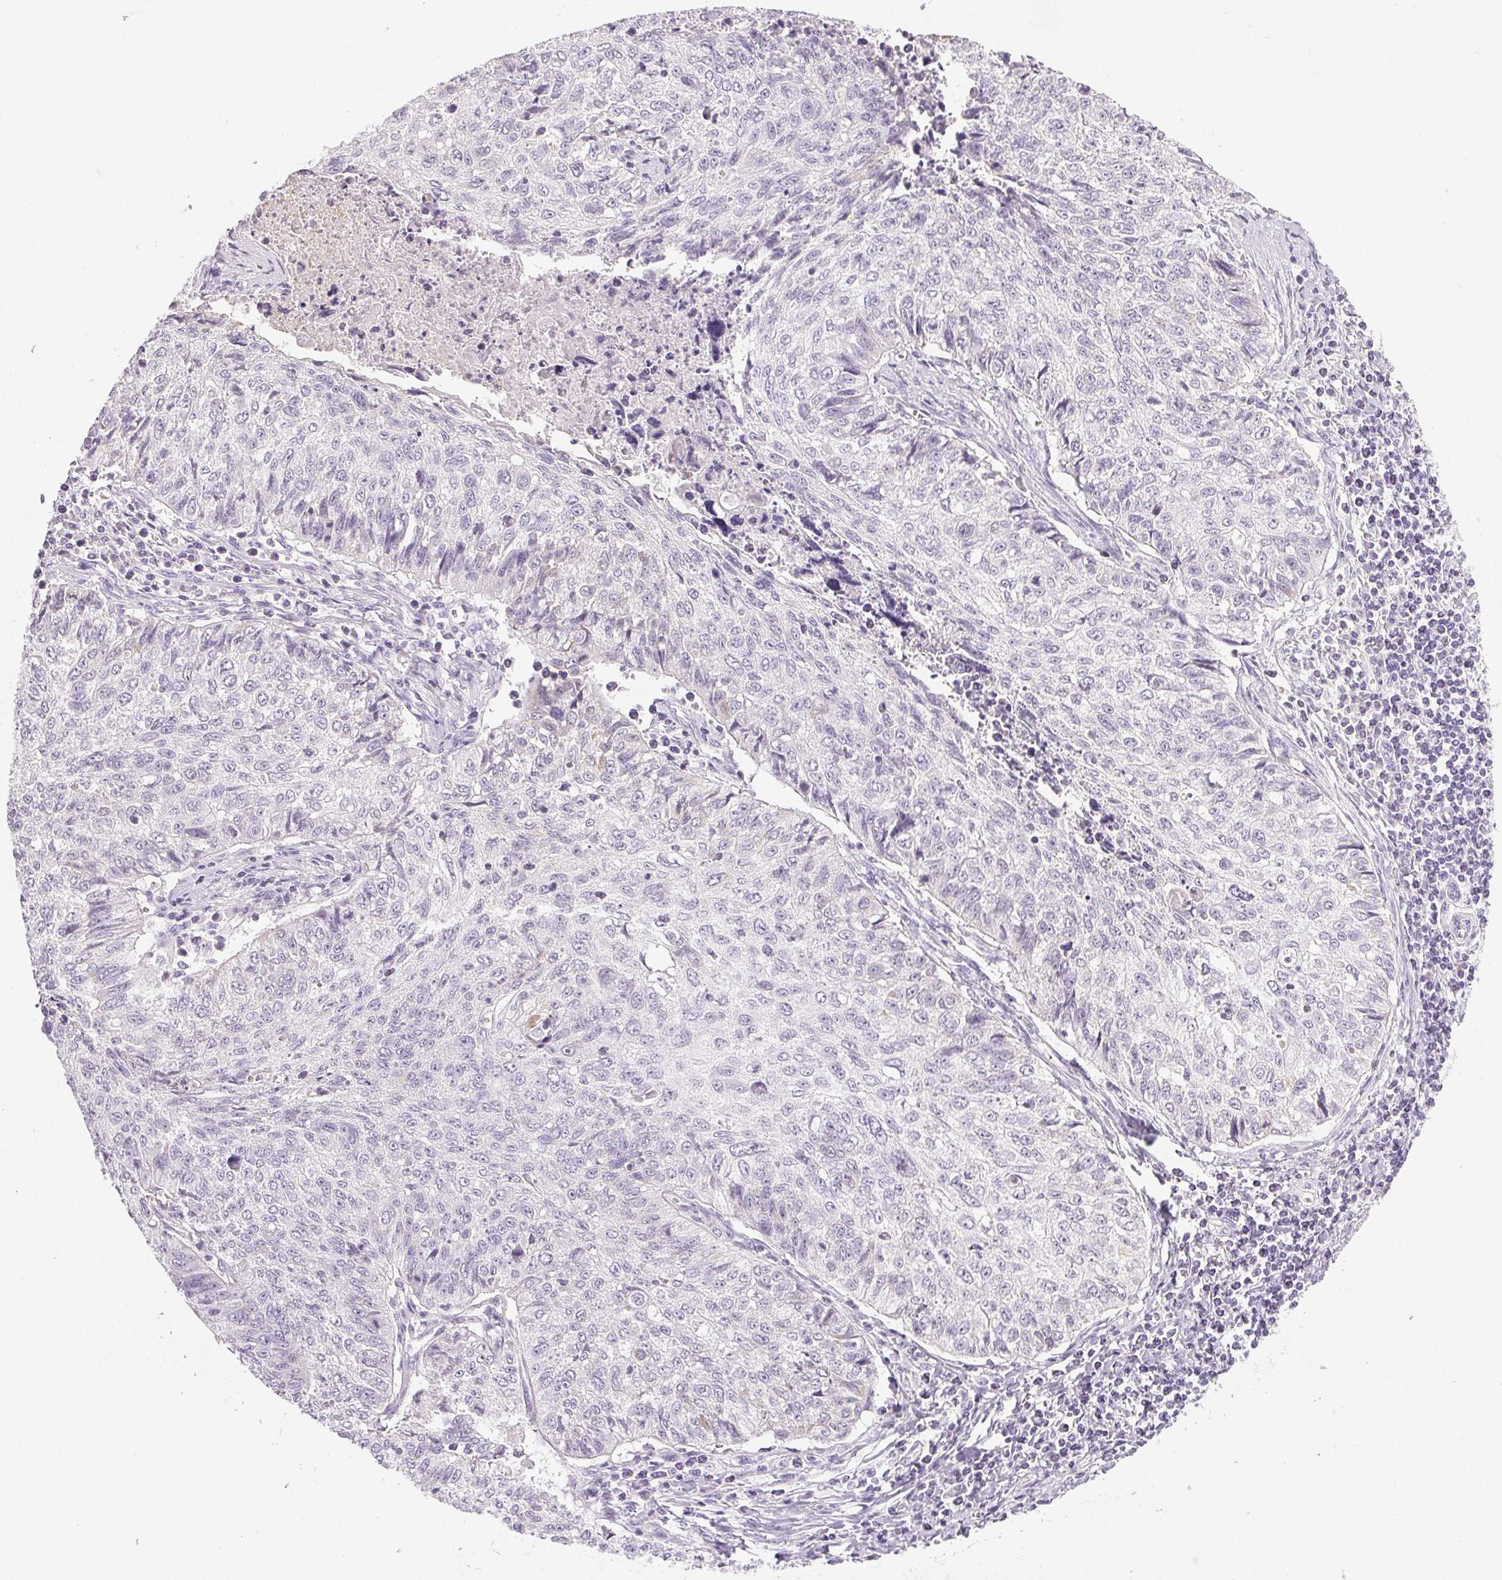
{"staining": {"intensity": "negative", "quantity": "none", "location": "none"}, "tissue": "lung cancer", "cell_type": "Tumor cells", "image_type": "cancer", "snomed": [{"axis": "morphology", "description": "Normal morphology"}, {"axis": "morphology", "description": "Aneuploidy"}, {"axis": "morphology", "description": "Squamous cell carcinoma, NOS"}, {"axis": "topography", "description": "Lymph node"}, {"axis": "topography", "description": "Lung"}], "caption": "Photomicrograph shows no significant protein positivity in tumor cells of lung cancer.", "gene": "COL7A1", "patient": {"sex": "female", "age": 76}}